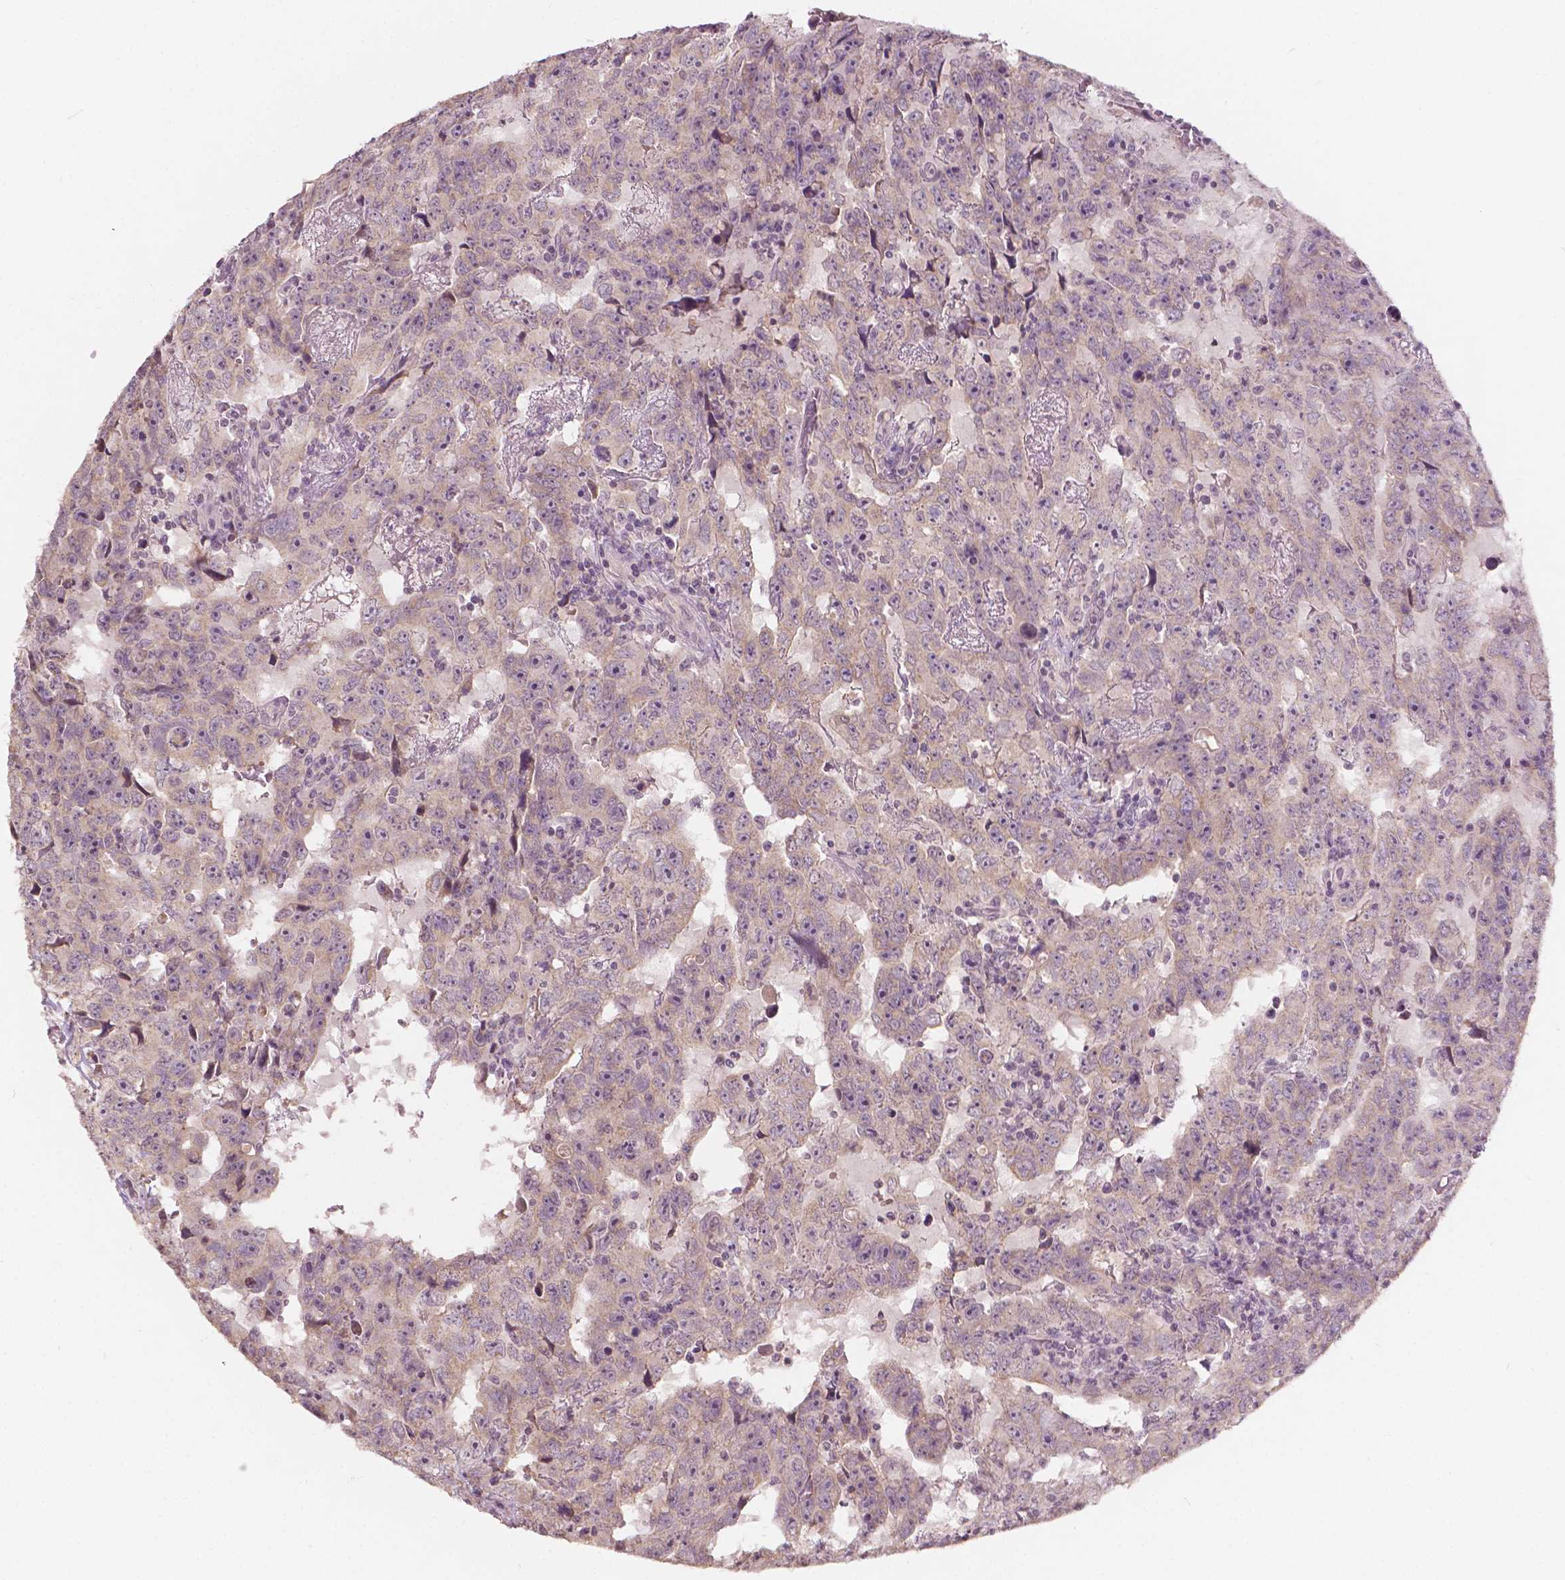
{"staining": {"intensity": "negative", "quantity": "none", "location": "none"}, "tissue": "testis cancer", "cell_type": "Tumor cells", "image_type": "cancer", "snomed": [{"axis": "morphology", "description": "Carcinoma, Embryonal, NOS"}, {"axis": "topography", "description": "Testis"}], "caption": "DAB immunohistochemical staining of human embryonal carcinoma (testis) exhibits no significant staining in tumor cells.", "gene": "NOS1AP", "patient": {"sex": "male", "age": 24}}